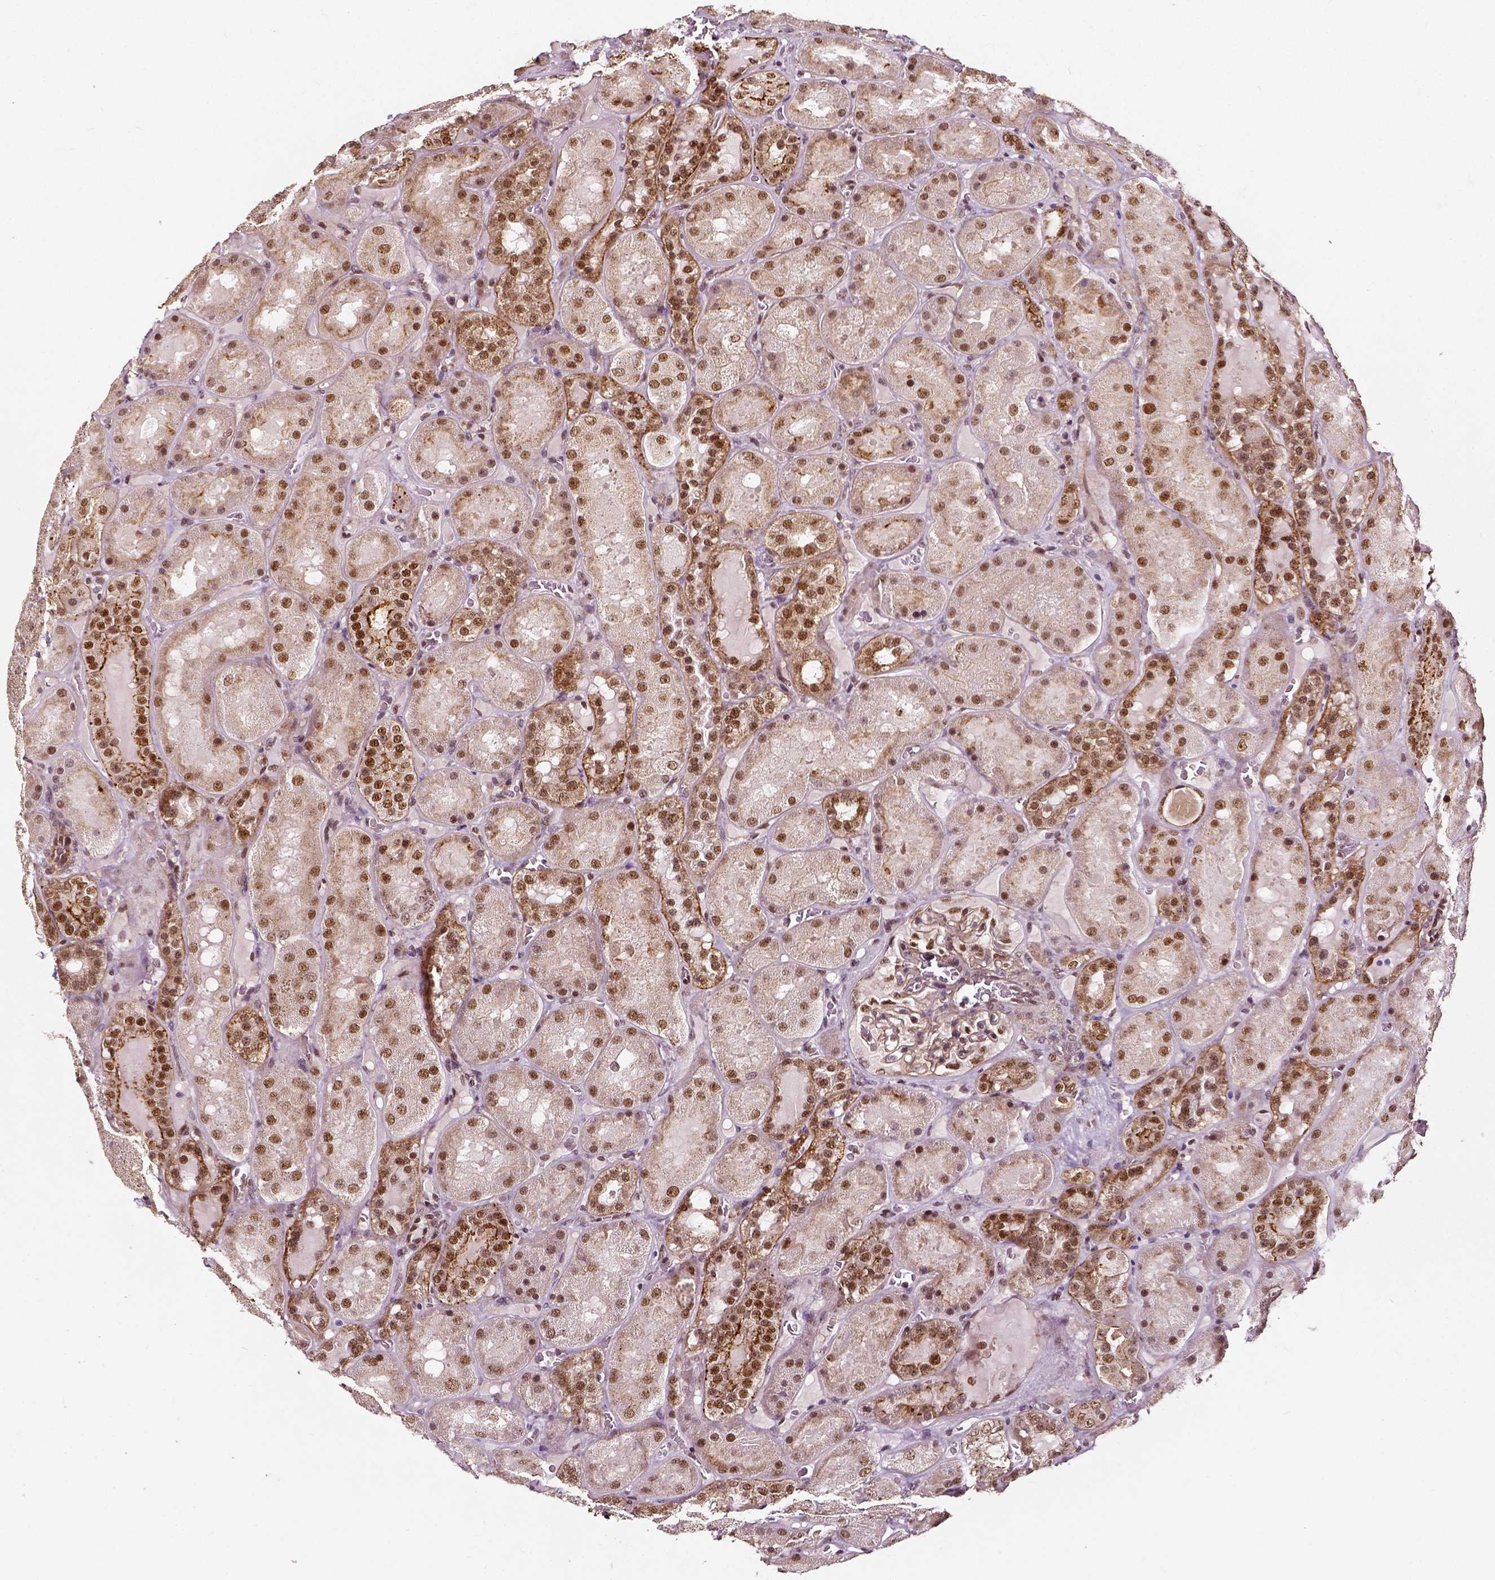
{"staining": {"intensity": "moderate", "quantity": ">75%", "location": "nuclear"}, "tissue": "kidney", "cell_type": "Cells in glomeruli", "image_type": "normal", "snomed": [{"axis": "morphology", "description": "Normal tissue, NOS"}, {"axis": "topography", "description": "Kidney"}], "caption": "Moderate nuclear protein staining is present in about >75% of cells in glomeruli in kidney. The staining was performed using DAB, with brown indicating positive protein expression. Nuclei are stained blue with hematoxylin.", "gene": "NACC1", "patient": {"sex": "male", "age": 73}}